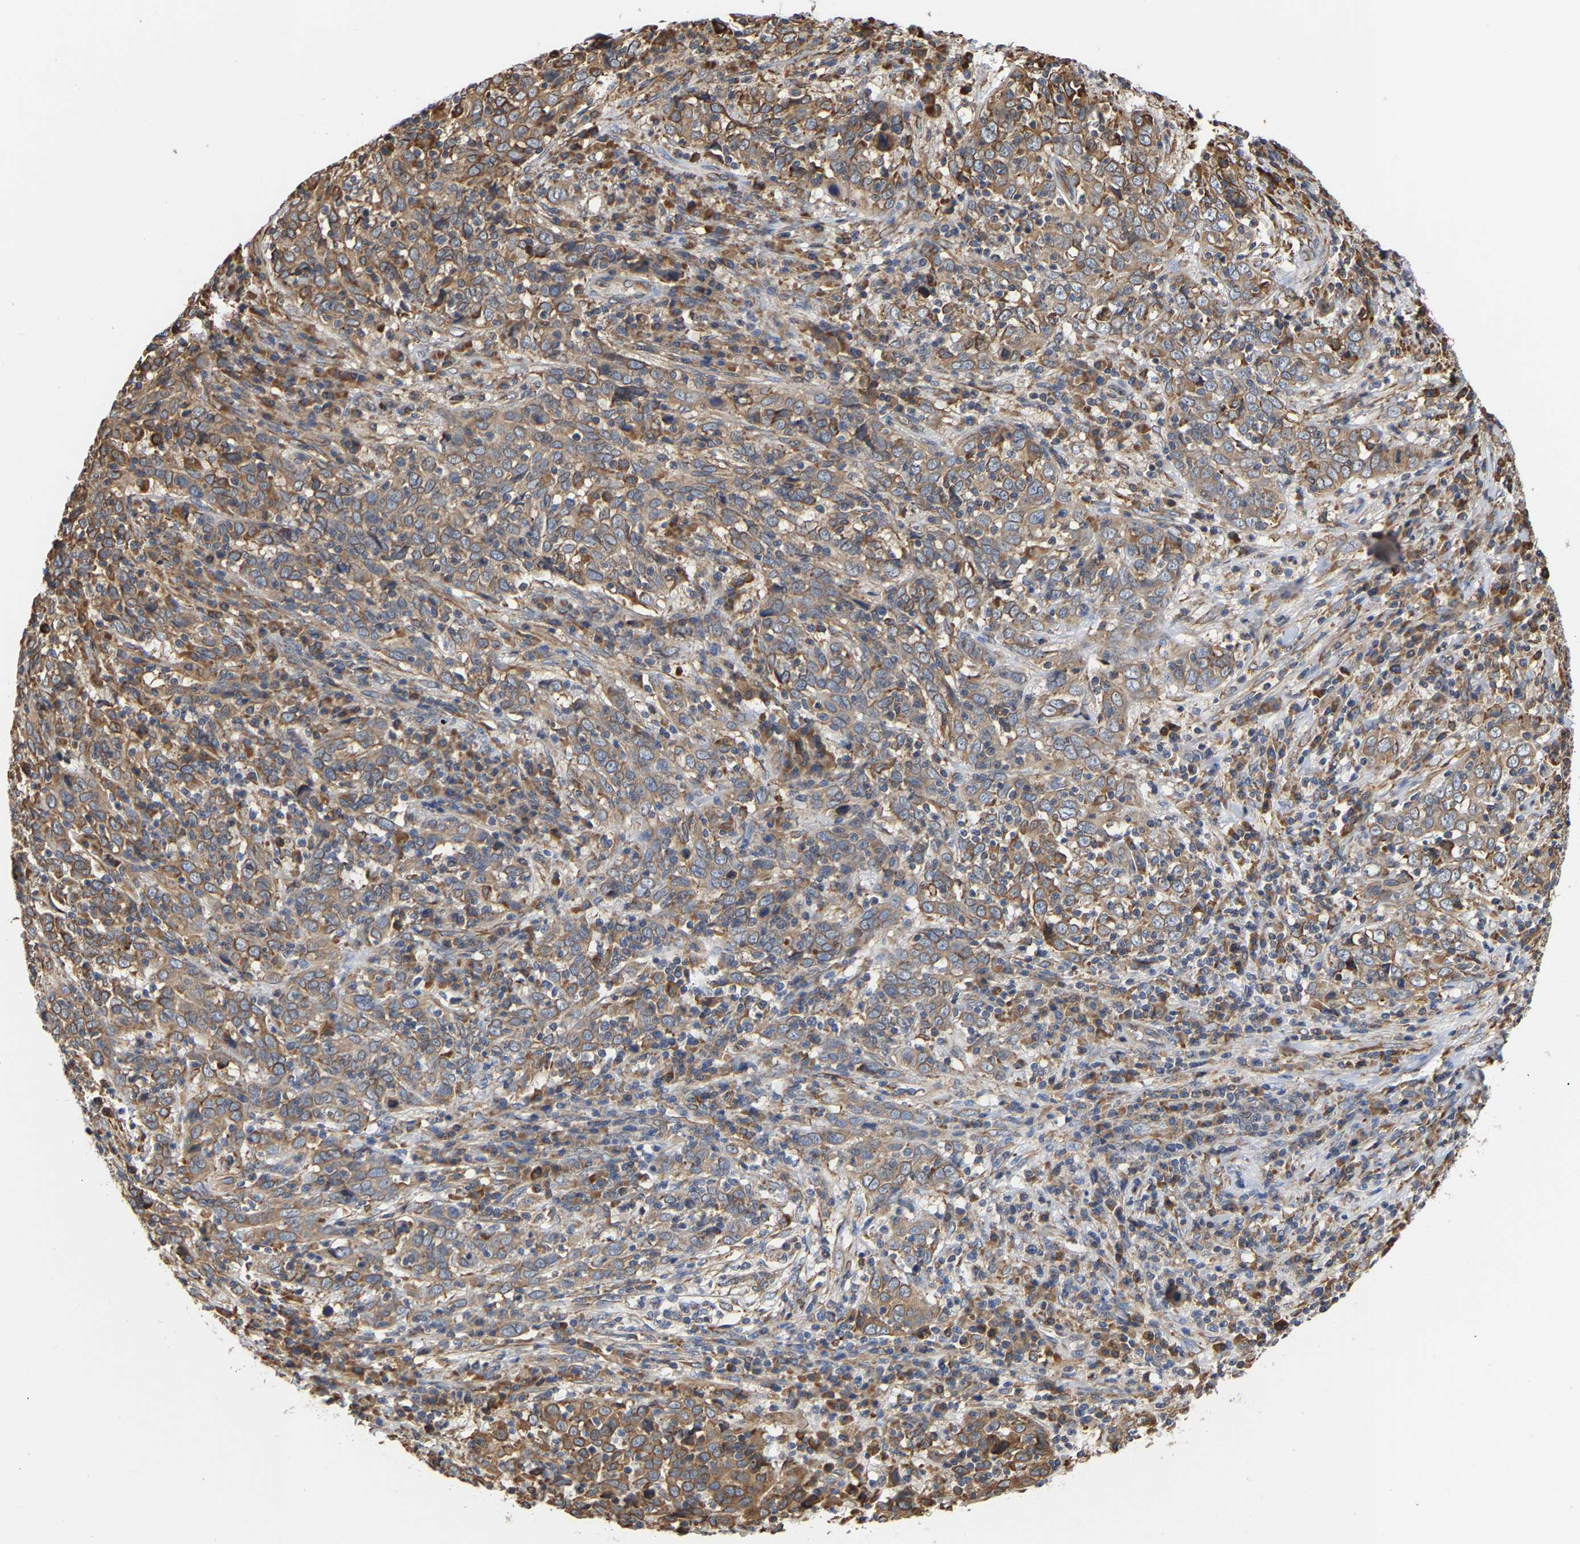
{"staining": {"intensity": "moderate", "quantity": ">75%", "location": "cytoplasmic/membranous"}, "tissue": "cervical cancer", "cell_type": "Tumor cells", "image_type": "cancer", "snomed": [{"axis": "morphology", "description": "Squamous cell carcinoma, NOS"}, {"axis": "topography", "description": "Cervix"}], "caption": "Immunohistochemical staining of human cervical squamous cell carcinoma exhibits moderate cytoplasmic/membranous protein expression in about >75% of tumor cells.", "gene": "ARAP1", "patient": {"sex": "female", "age": 46}}